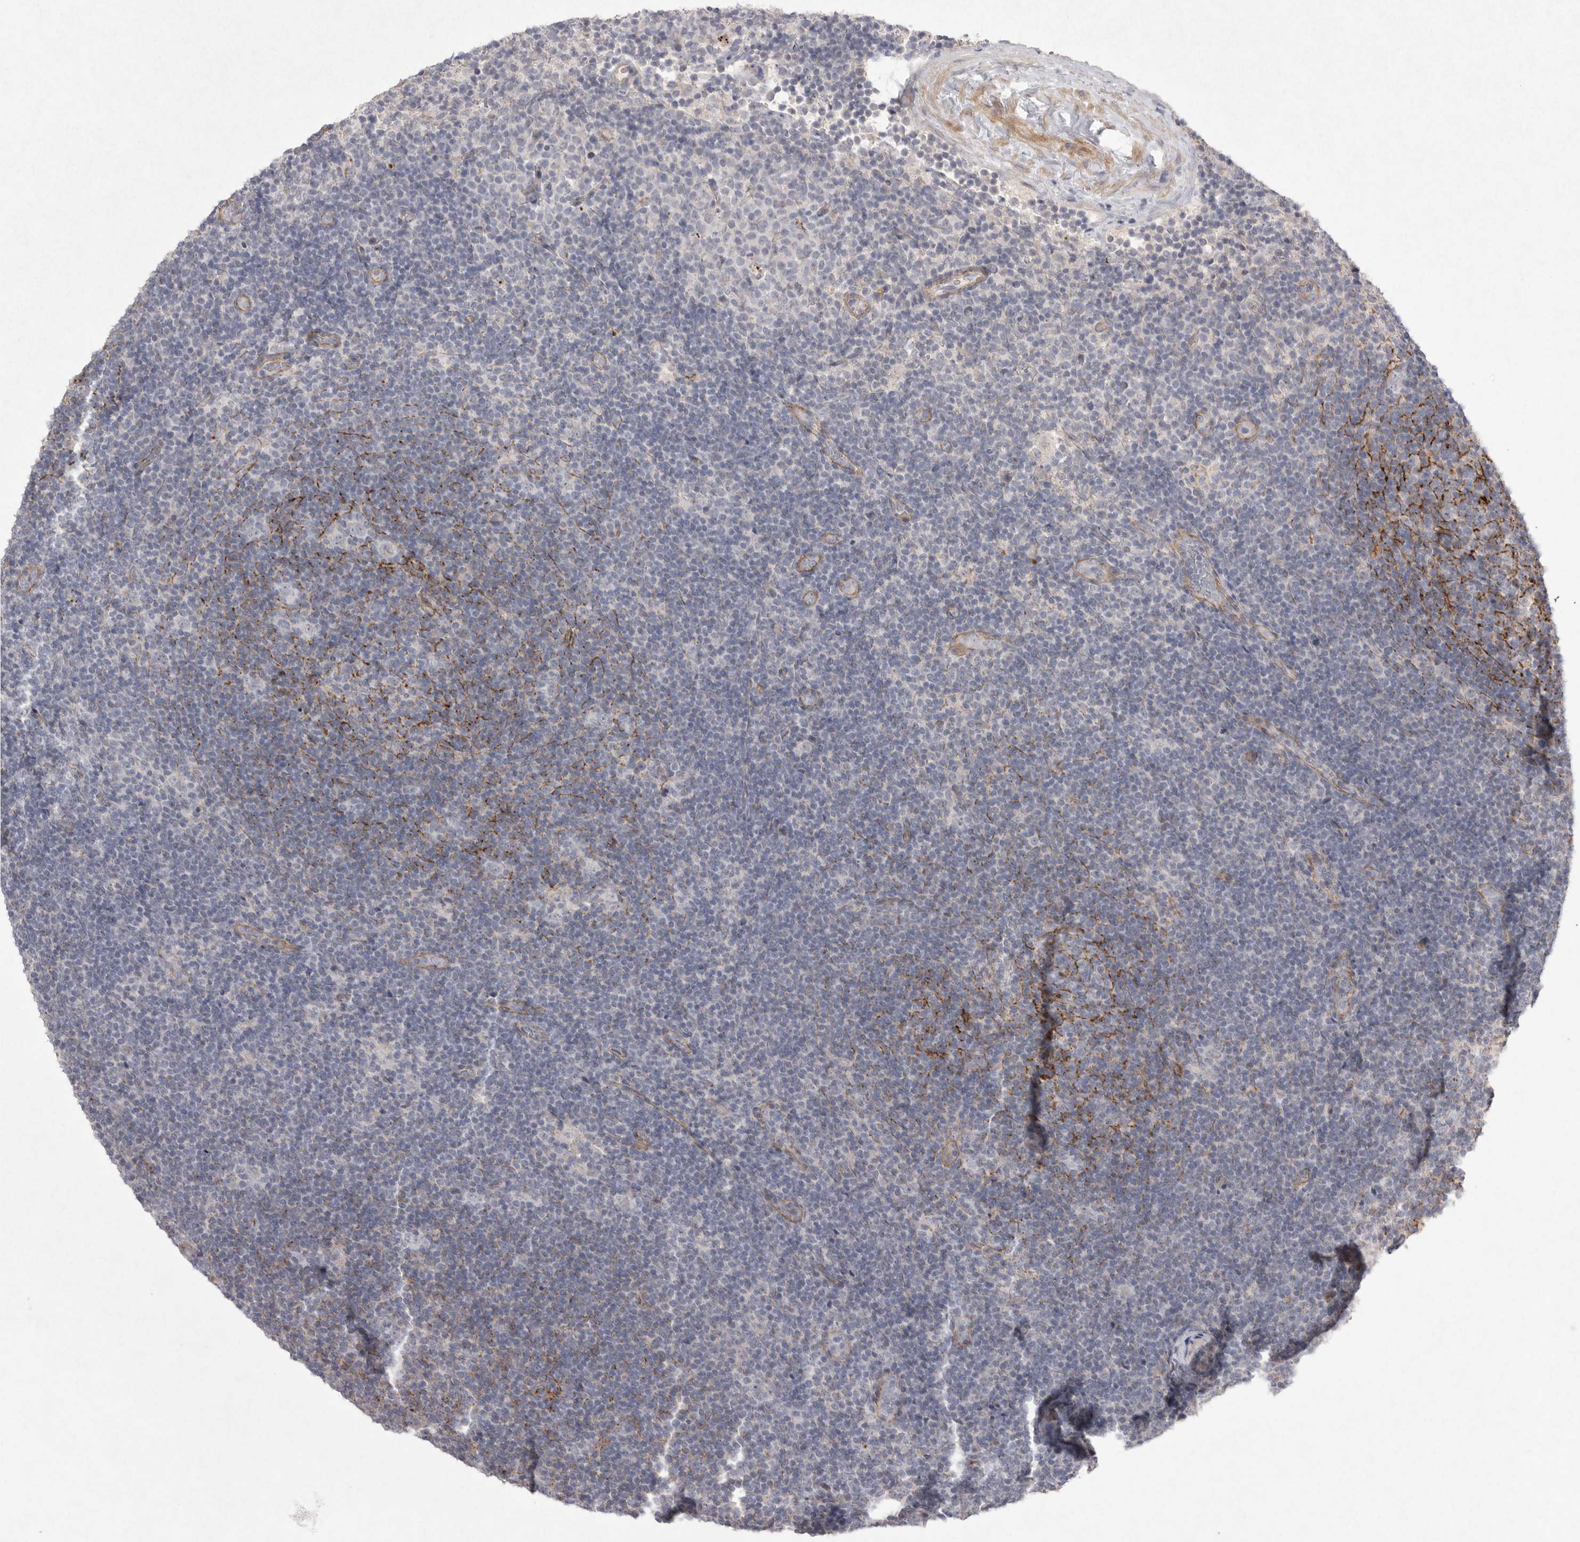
{"staining": {"intensity": "negative", "quantity": "none", "location": "none"}, "tissue": "lymphoma", "cell_type": "Tumor cells", "image_type": "cancer", "snomed": [{"axis": "morphology", "description": "Hodgkin's disease, NOS"}, {"axis": "topography", "description": "Lymph node"}], "caption": "Tumor cells show no significant positivity in lymphoma.", "gene": "VANGL2", "patient": {"sex": "female", "age": 57}}